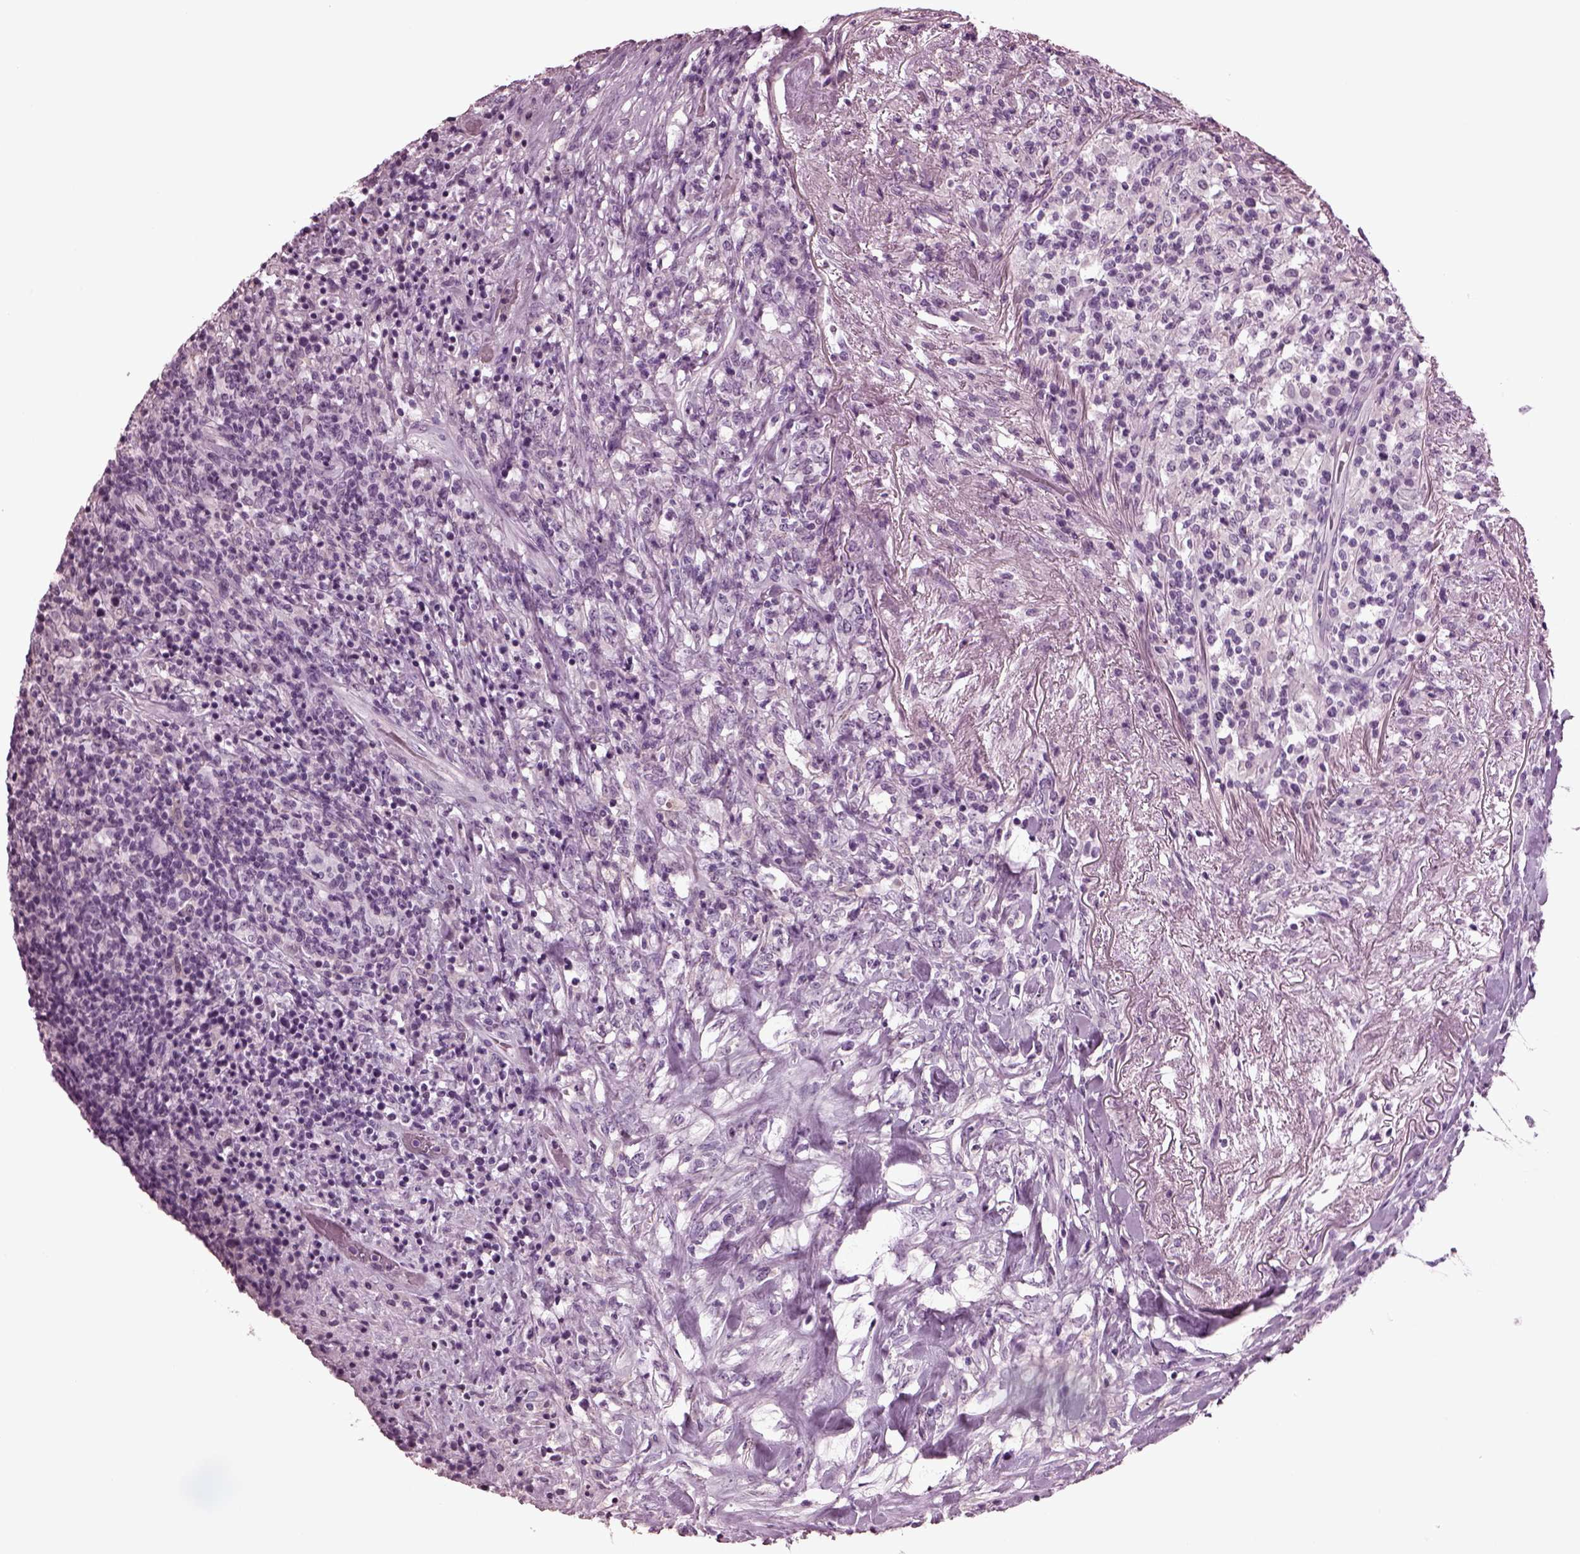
{"staining": {"intensity": "negative", "quantity": "none", "location": "none"}, "tissue": "lymphoma", "cell_type": "Tumor cells", "image_type": "cancer", "snomed": [{"axis": "morphology", "description": "Malignant lymphoma, non-Hodgkin's type, High grade"}, {"axis": "topography", "description": "Lung"}], "caption": "A high-resolution photomicrograph shows IHC staining of malignant lymphoma, non-Hodgkin's type (high-grade), which reveals no significant positivity in tumor cells.", "gene": "SLC6A17", "patient": {"sex": "male", "age": 79}}